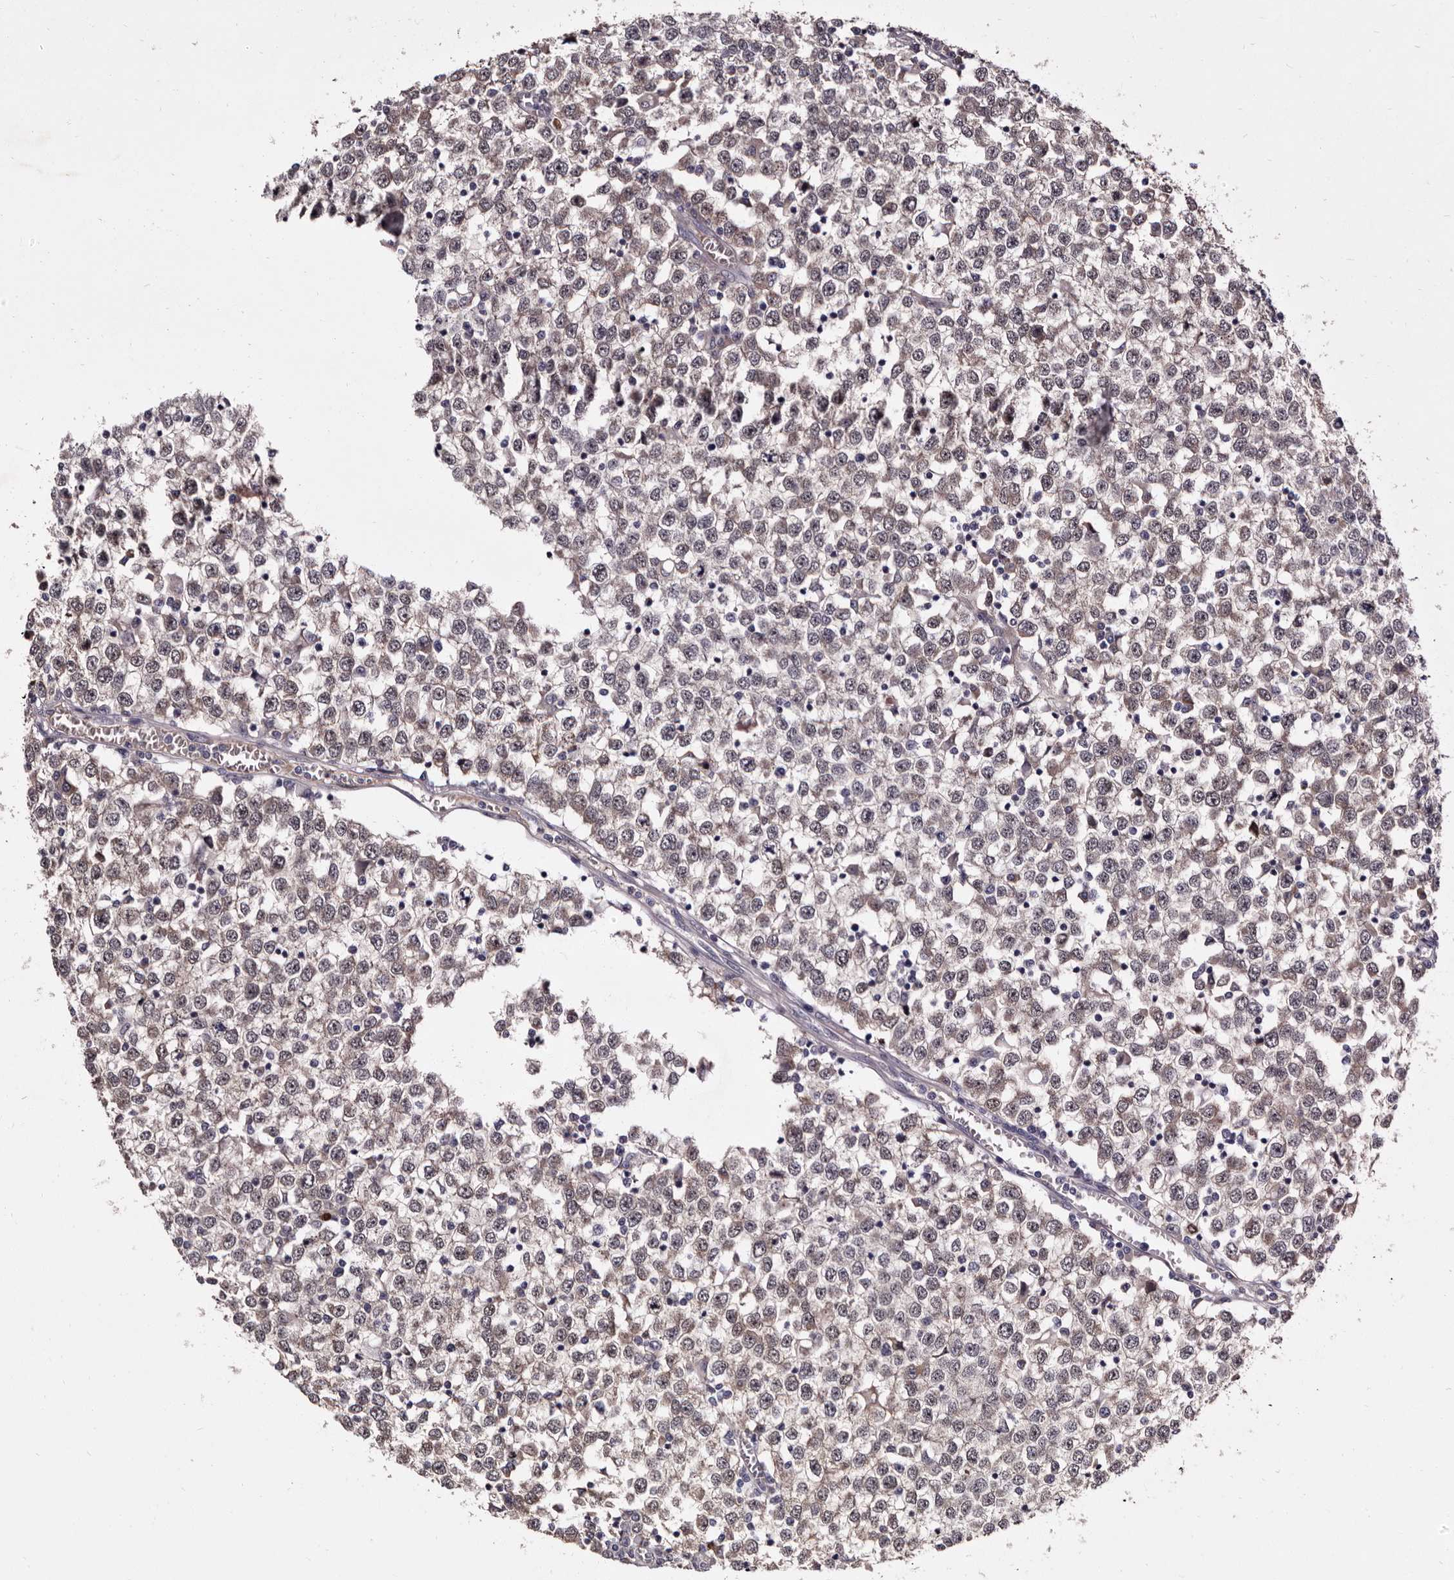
{"staining": {"intensity": "weak", "quantity": "25%-75%", "location": "cytoplasmic/membranous,nuclear"}, "tissue": "testis cancer", "cell_type": "Tumor cells", "image_type": "cancer", "snomed": [{"axis": "morphology", "description": "Seminoma, NOS"}, {"axis": "topography", "description": "Testis"}], "caption": "About 25%-75% of tumor cells in human testis cancer (seminoma) show weak cytoplasmic/membranous and nuclear protein positivity as visualized by brown immunohistochemical staining.", "gene": "LANCL2", "patient": {"sex": "male", "age": 65}}